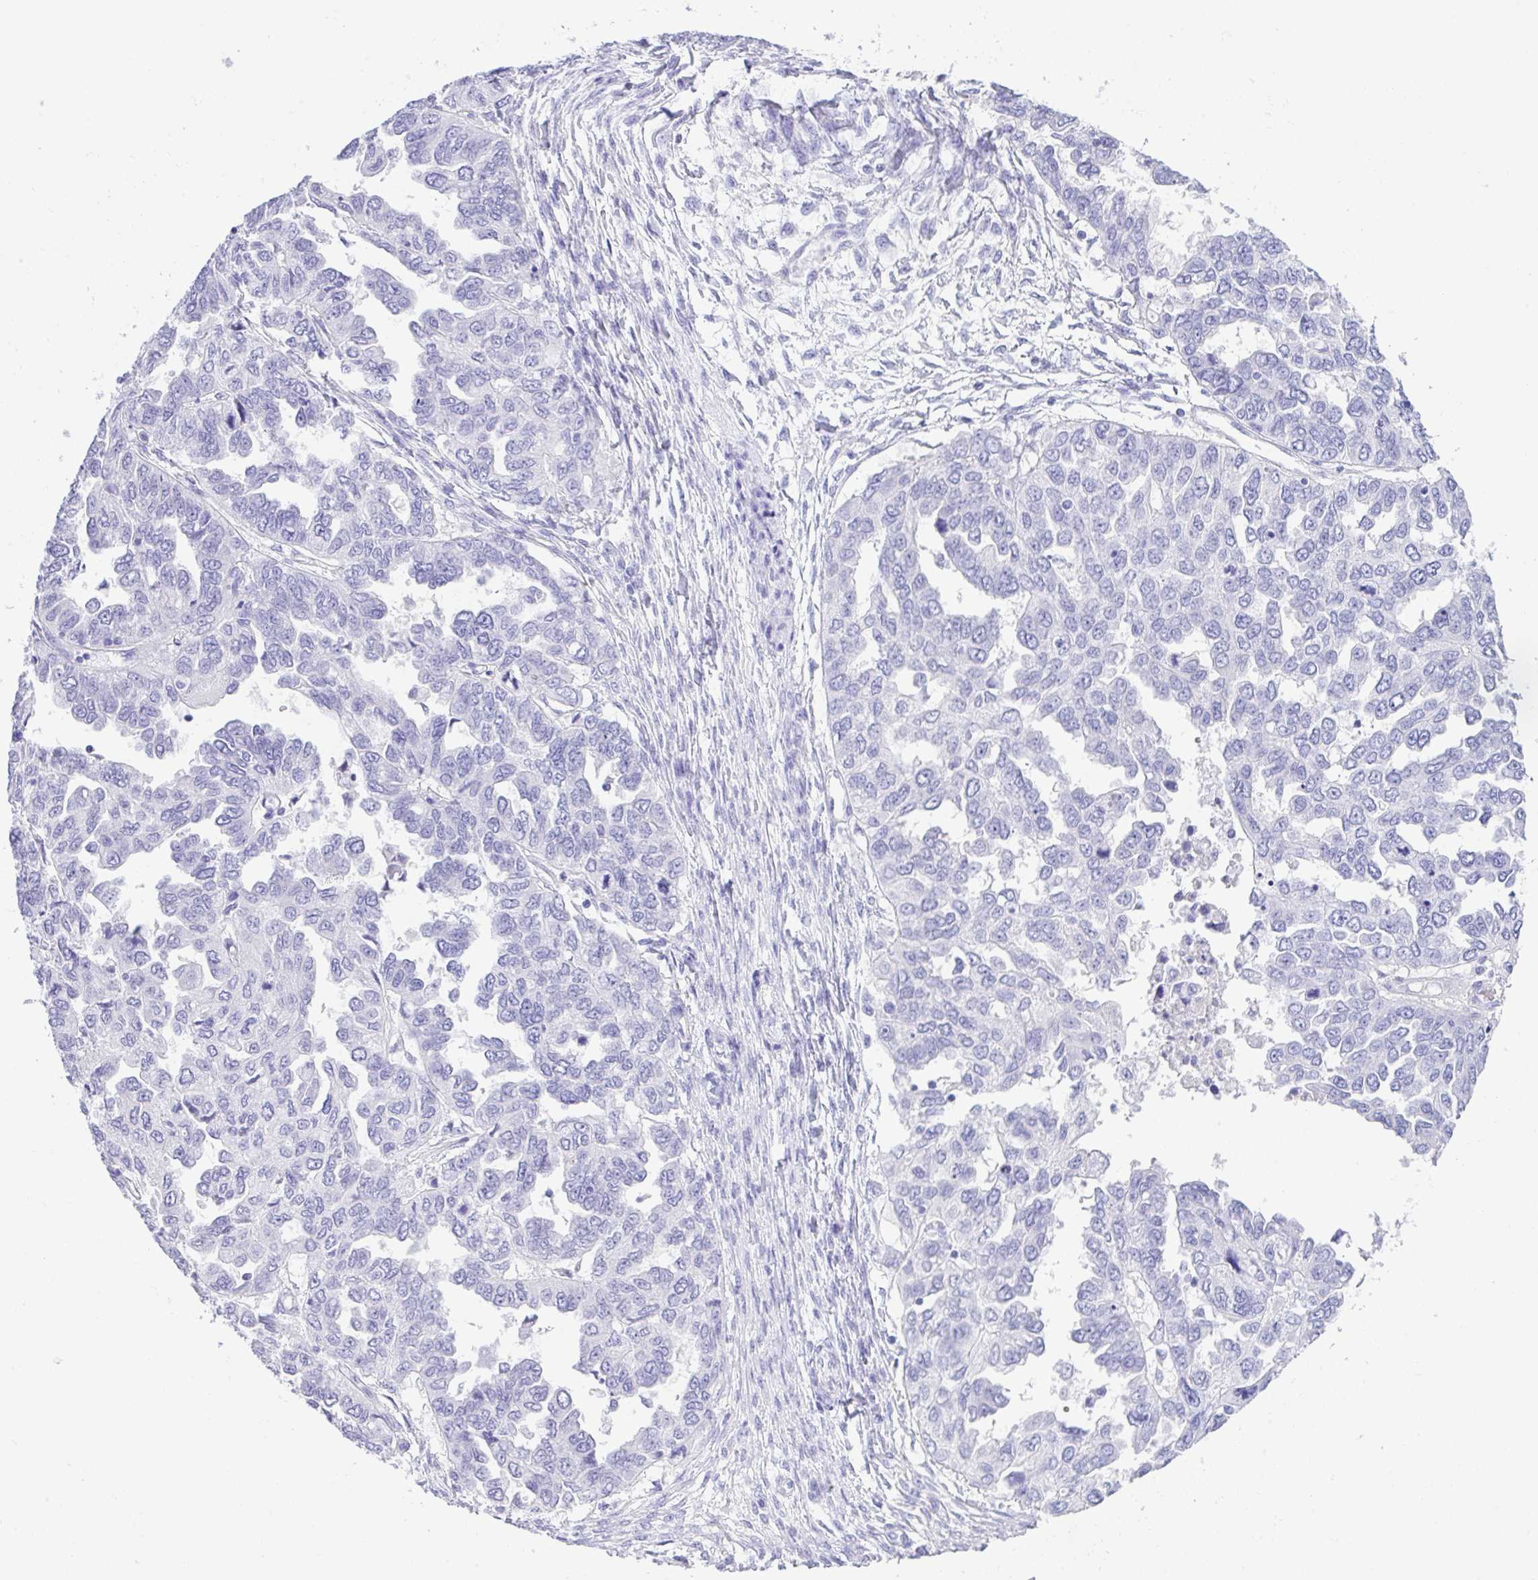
{"staining": {"intensity": "negative", "quantity": "none", "location": "none"}, "tissue": "ovarian cancer", "cell_type": "Tumor cells", "image_type": "cancer", "snomed": [{"axis": "morphology", "description": "Cystadenocarcinoma, serous, NOS"}, {"axis": "topography", "description": "Ovary"}], "caption": "This image is of serous cystadenocarcinoma (ovarian) stained with immunohistochemistry to label a protein in brown with the nuclei are counter-stained blue. There is no positivity in tumor cells.", "gene": "CPA1", "patient": {"sex": "female", "age": 53}}